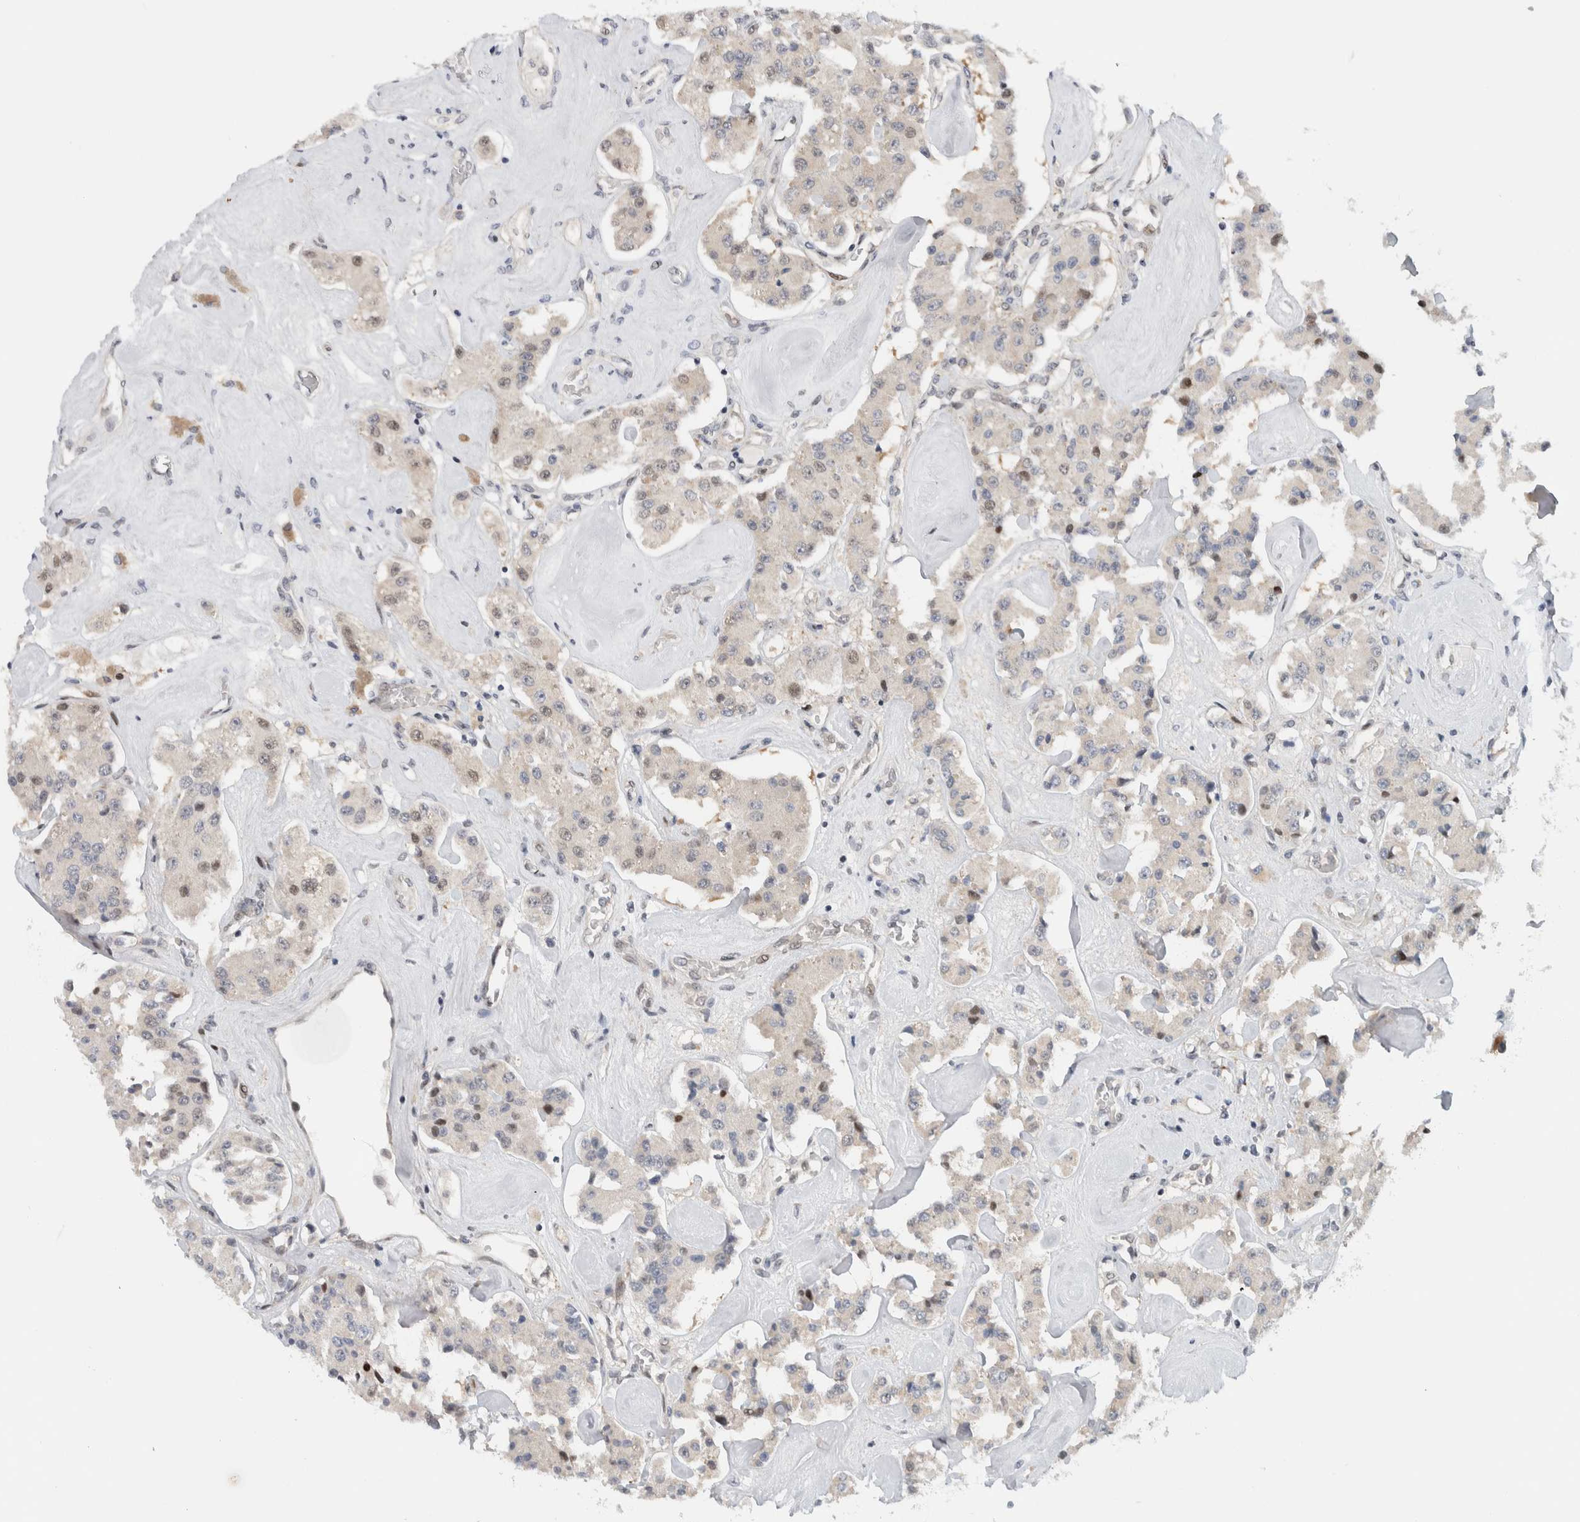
{"staining": {"intensity": "weak", "quantity": "<25%", "location": "nuclear"}, "tissue": "carcinoid", "cell_type": "Tumor cells", "image_type": "cancer", "snomed": [{"axis": "morphology", "description": "Carcinoid, malignant, NOS"}, {"axis": "topography", "description": "Pancreas"}], "caption": "Tumor cells are negative for protein expression in human carcinoid.", "gene": "NCR3LG1", "patient": {"sex": "male", "age": 41}}